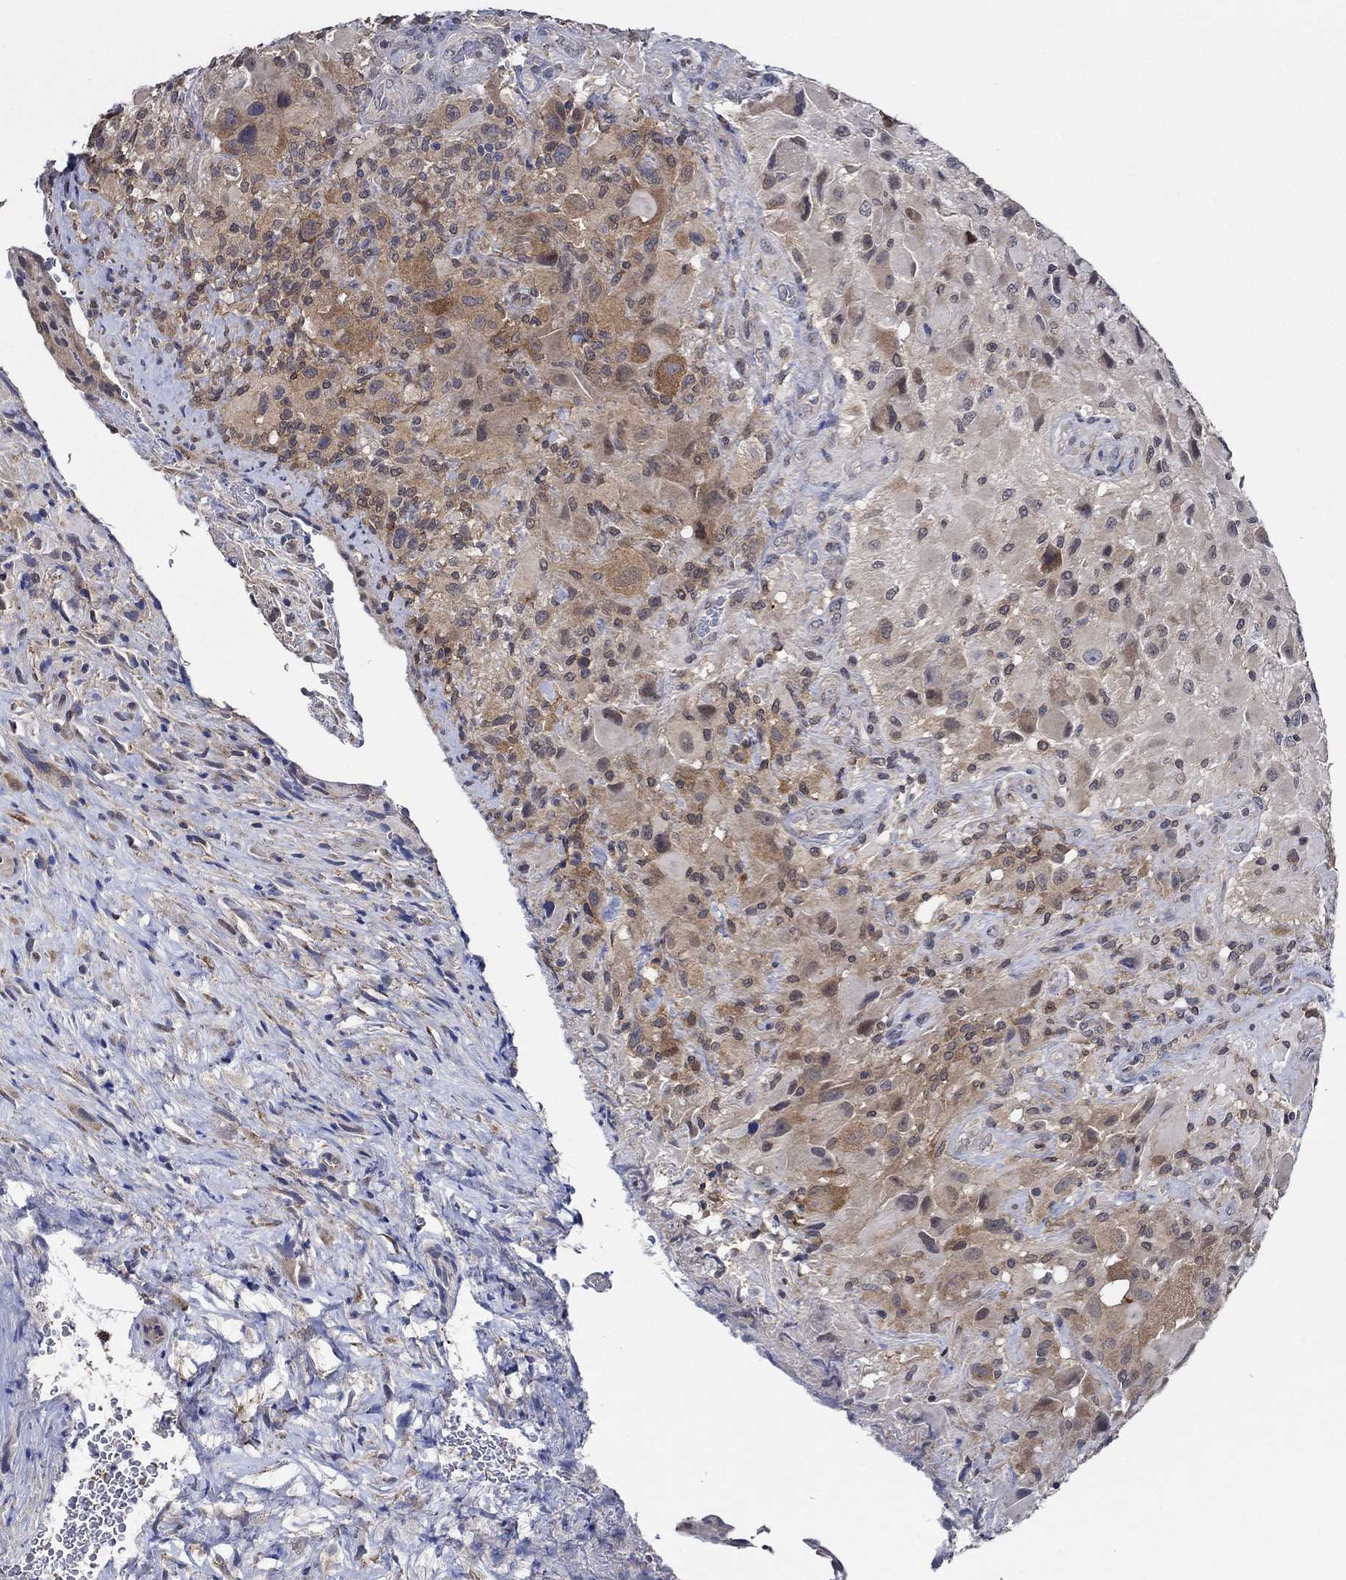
{"staining": {"intensity": "moderate", "quantity": "25%-75%", "location": "cytoplasmic/membranous"}, "tissue": "glioma", "cell_type": "Tumor cells", "image_type": "cancer", "snomed": [{"axis": "morphology", "description": "Glioma, malignant, High grade"}, {"axis": "topography", "description": "Cerebral cortex"}], "caption": "The histopathology image displays staining of malignant glioma (high-grade), revealing moderate cytoplasmic/membranous protein positivity (brown color) within tumor cells.", "gene": "DACT1", "patient": {"sex": "male", "age": 35}}